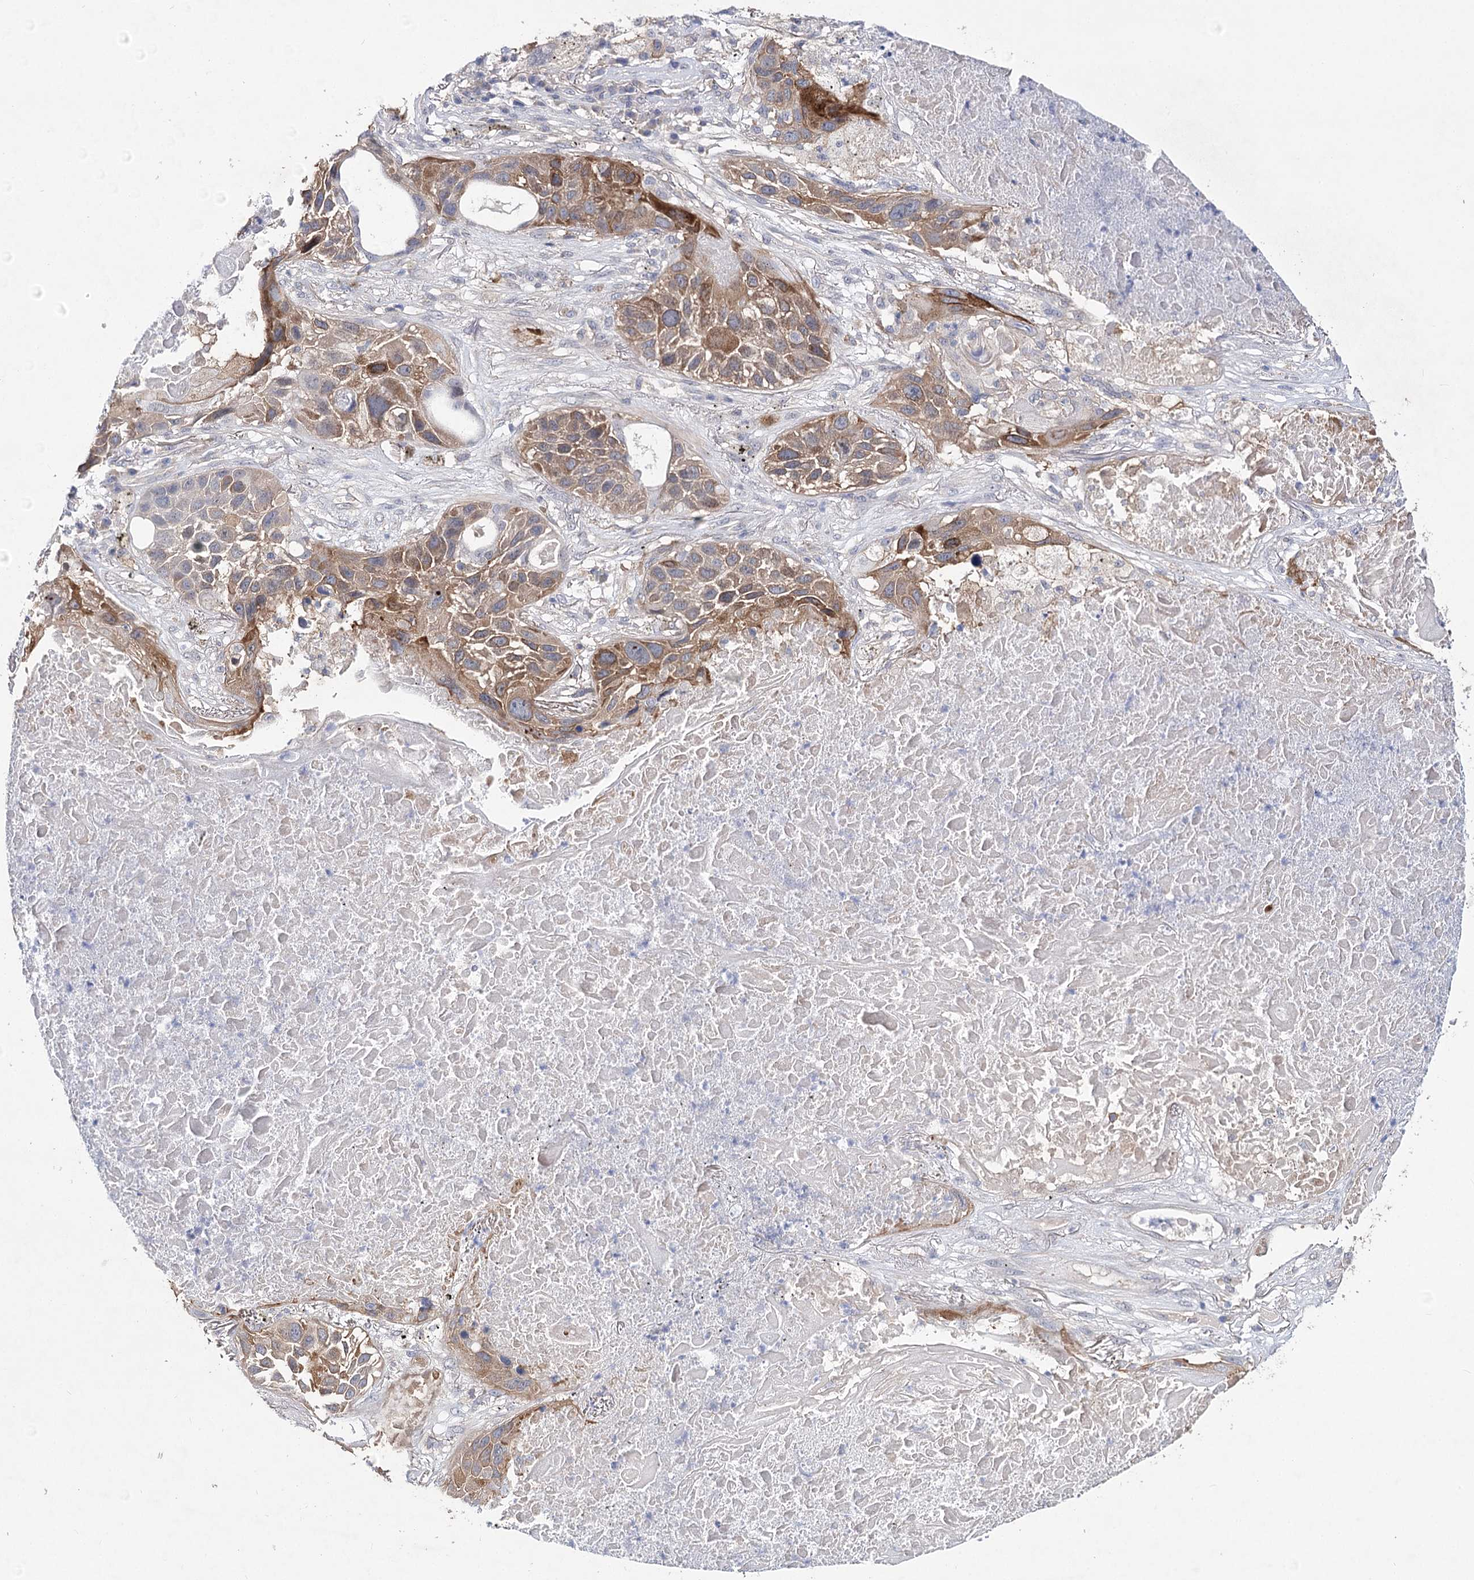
{"staining": {"intensity": "moderate", "quantity": ">75%", "location": "cytoplasmic/membranous"}, "tissue": "lung cancer", "cell_type": "Tumor cells", "image_type": "cancer", "snomed": [{"axis": "morphology", "description": "Squamous cell carcinoma, NOS"}, {"axis": "topography", "description": "Lung"}], "caption": "Squamous cell carcinoma (lung) tissue reveals moderate cytoplasmic/membranous positivity in about >75% of tumor cells, visualized by immunohistochemistry. The protein of interest is stained brown, and the nuclei are stained in blue (DAB (3,3'-diaminobenzidine) IHC with brightfield microscopy, high magnification).", "gene": "TMEM218", "patient": {"sex": "male", "age": 57}}